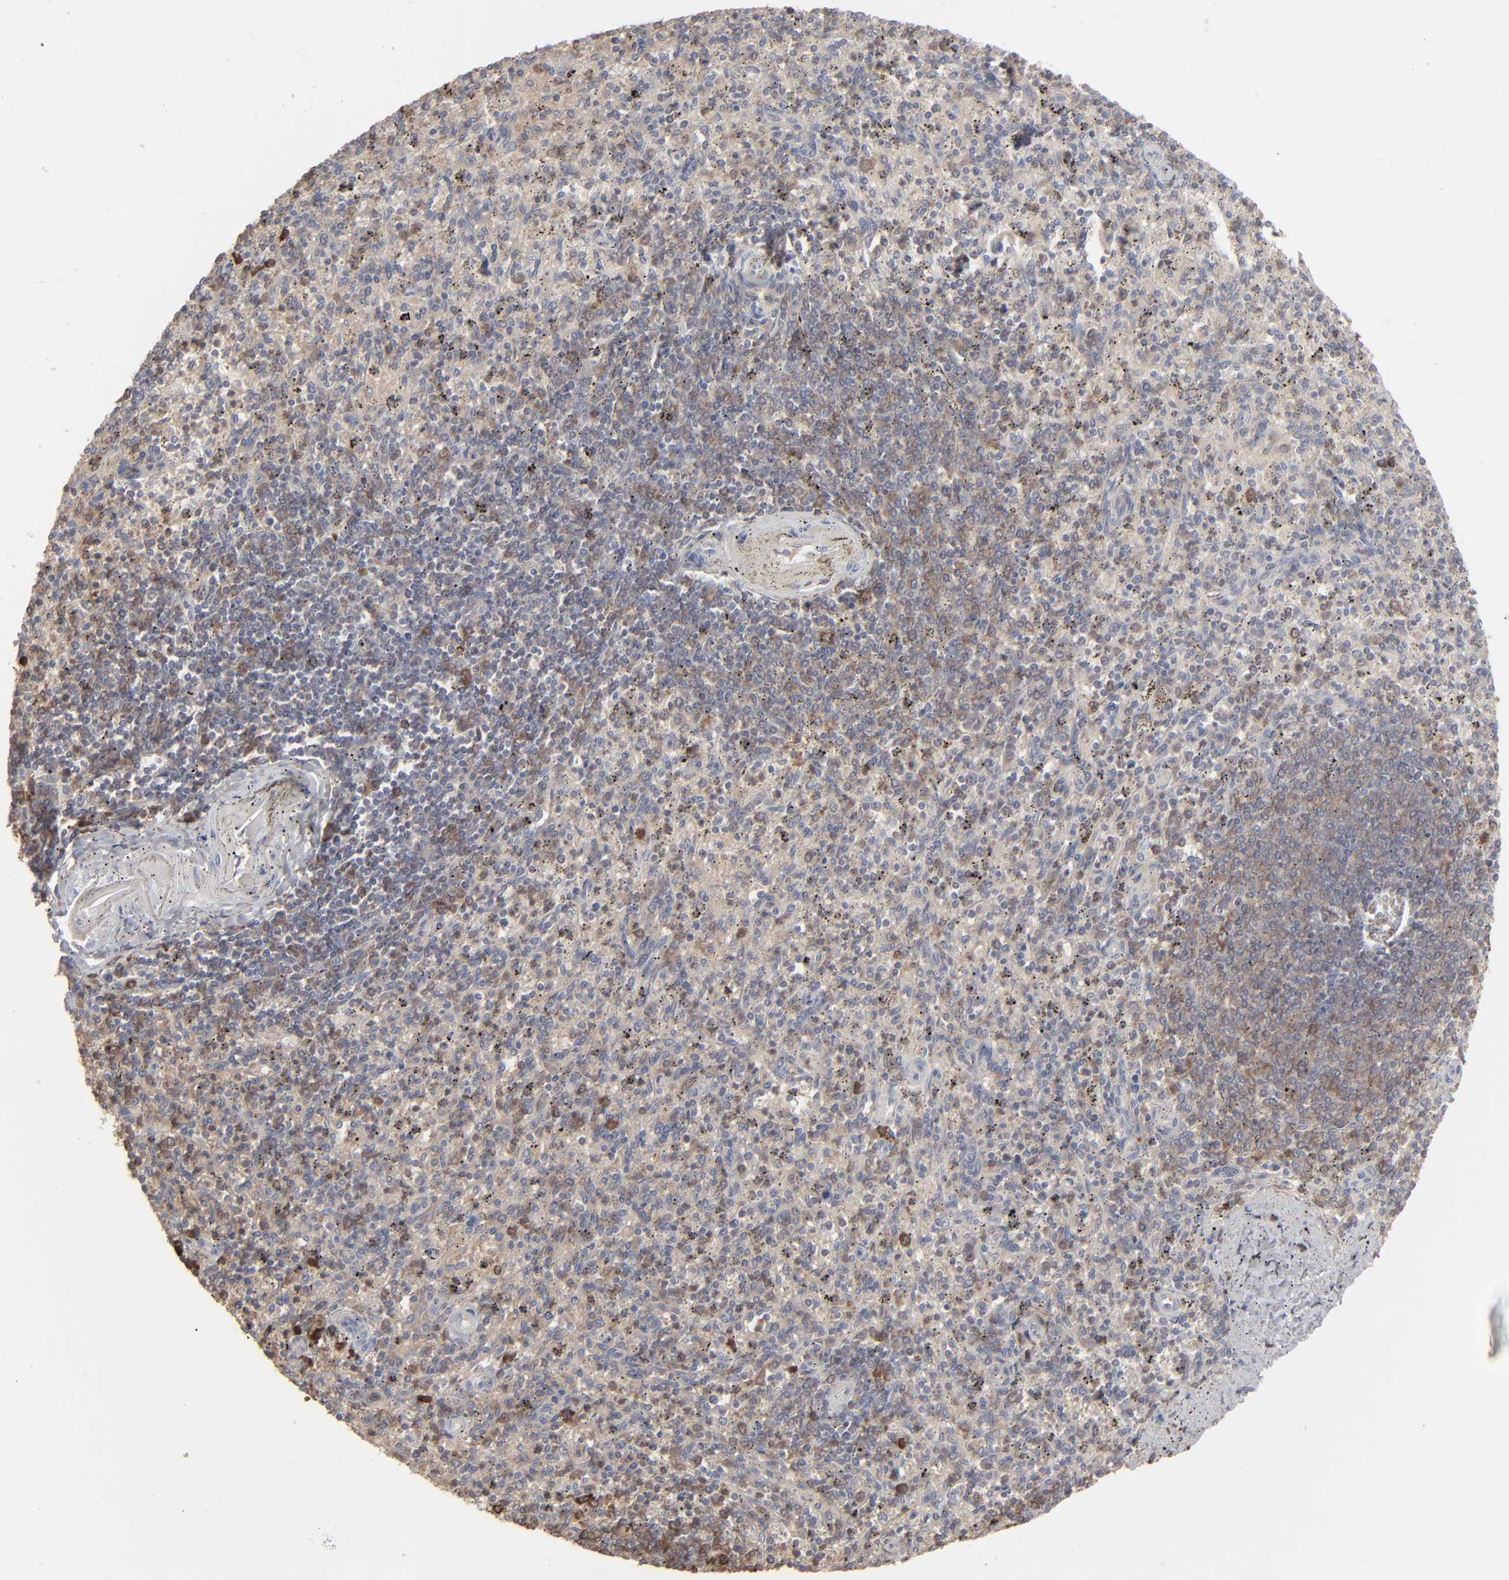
{"staining": {"intensity": "weak", "quantity": ">75%", "location": "cytoplasmic/membranous"}, "tissue": "spleen", "cell_type": "Cells in red pulp", "image_type": "normal", "snomed": [{"axis": "morphology", "description": "Normal tissue, NOS"}, {"axis": "topography", "description": "Spleen"}], "caption": "Approximately >75% of cells in red pulp in normal spleen exhibit weak cytoplasmic/membranous protein expression as visualized by brown immunohistochemical staining.", "gene": "NME1", "patient": {"sex": "male", "age": 72}}